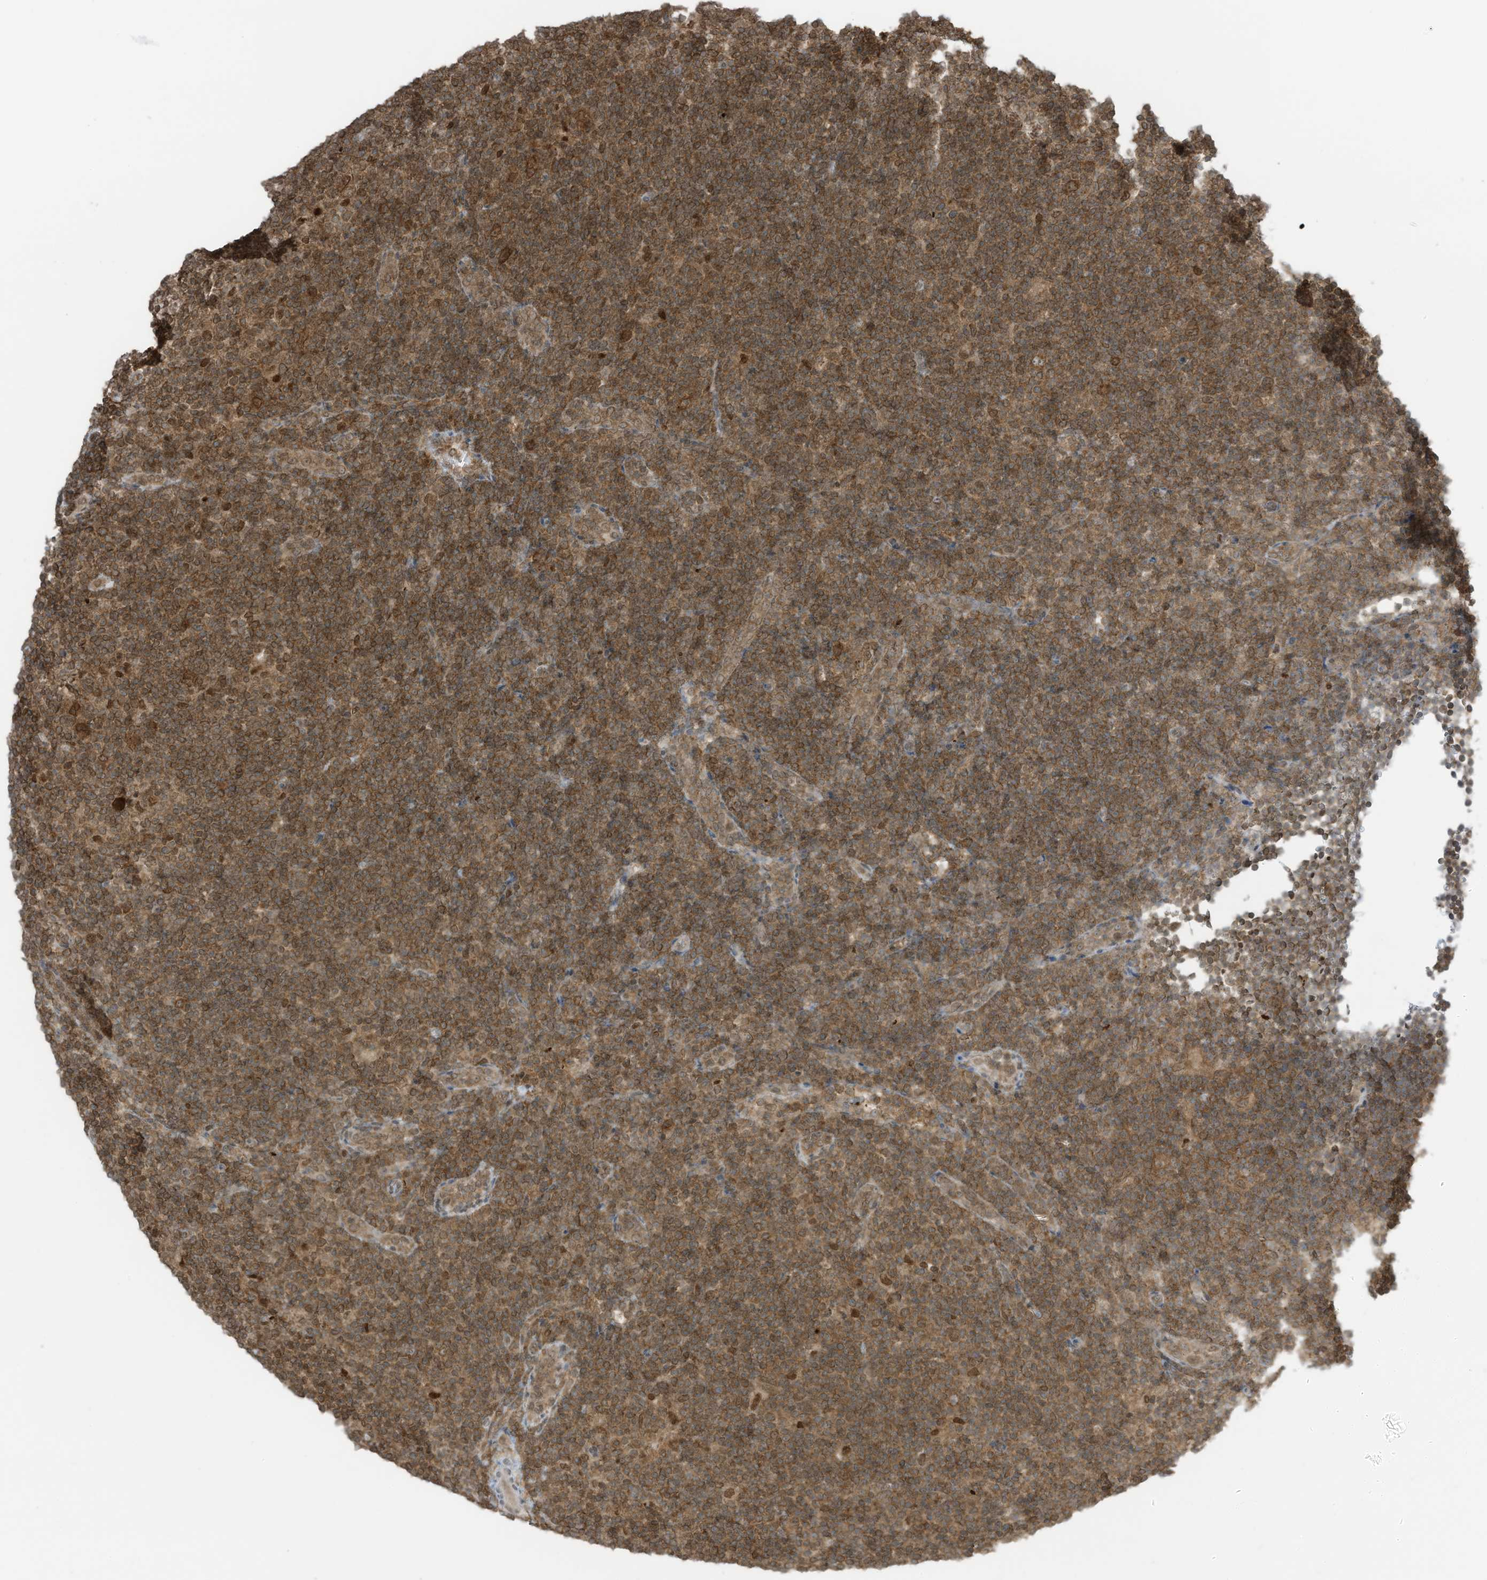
{"staining": {"intensity": "moderate", "quantity": ">75%", "location": "cytoplasmic/membranous,nuclear"}, "tissue": "lymphoma", "cell_type": "Tumor cells", "image_type": "cancer", "snomed": [{"axis": "morphology", "description": "Hodgkin's disease, NOS"}, {"axis": "topography", "description": "Lymph node"}], "caption": "Immunohistochemical staining of human Hodgkin's disease demonstrates medium levels of moderate cytoplasmic/membranous and nuclear protein positivity in approximately >75% of tumor cells. (Brightfield microscopy of DAB IHC at high magnification).", "gene": "KPNB1", "patient": {"sex": "female", "age": 57}}